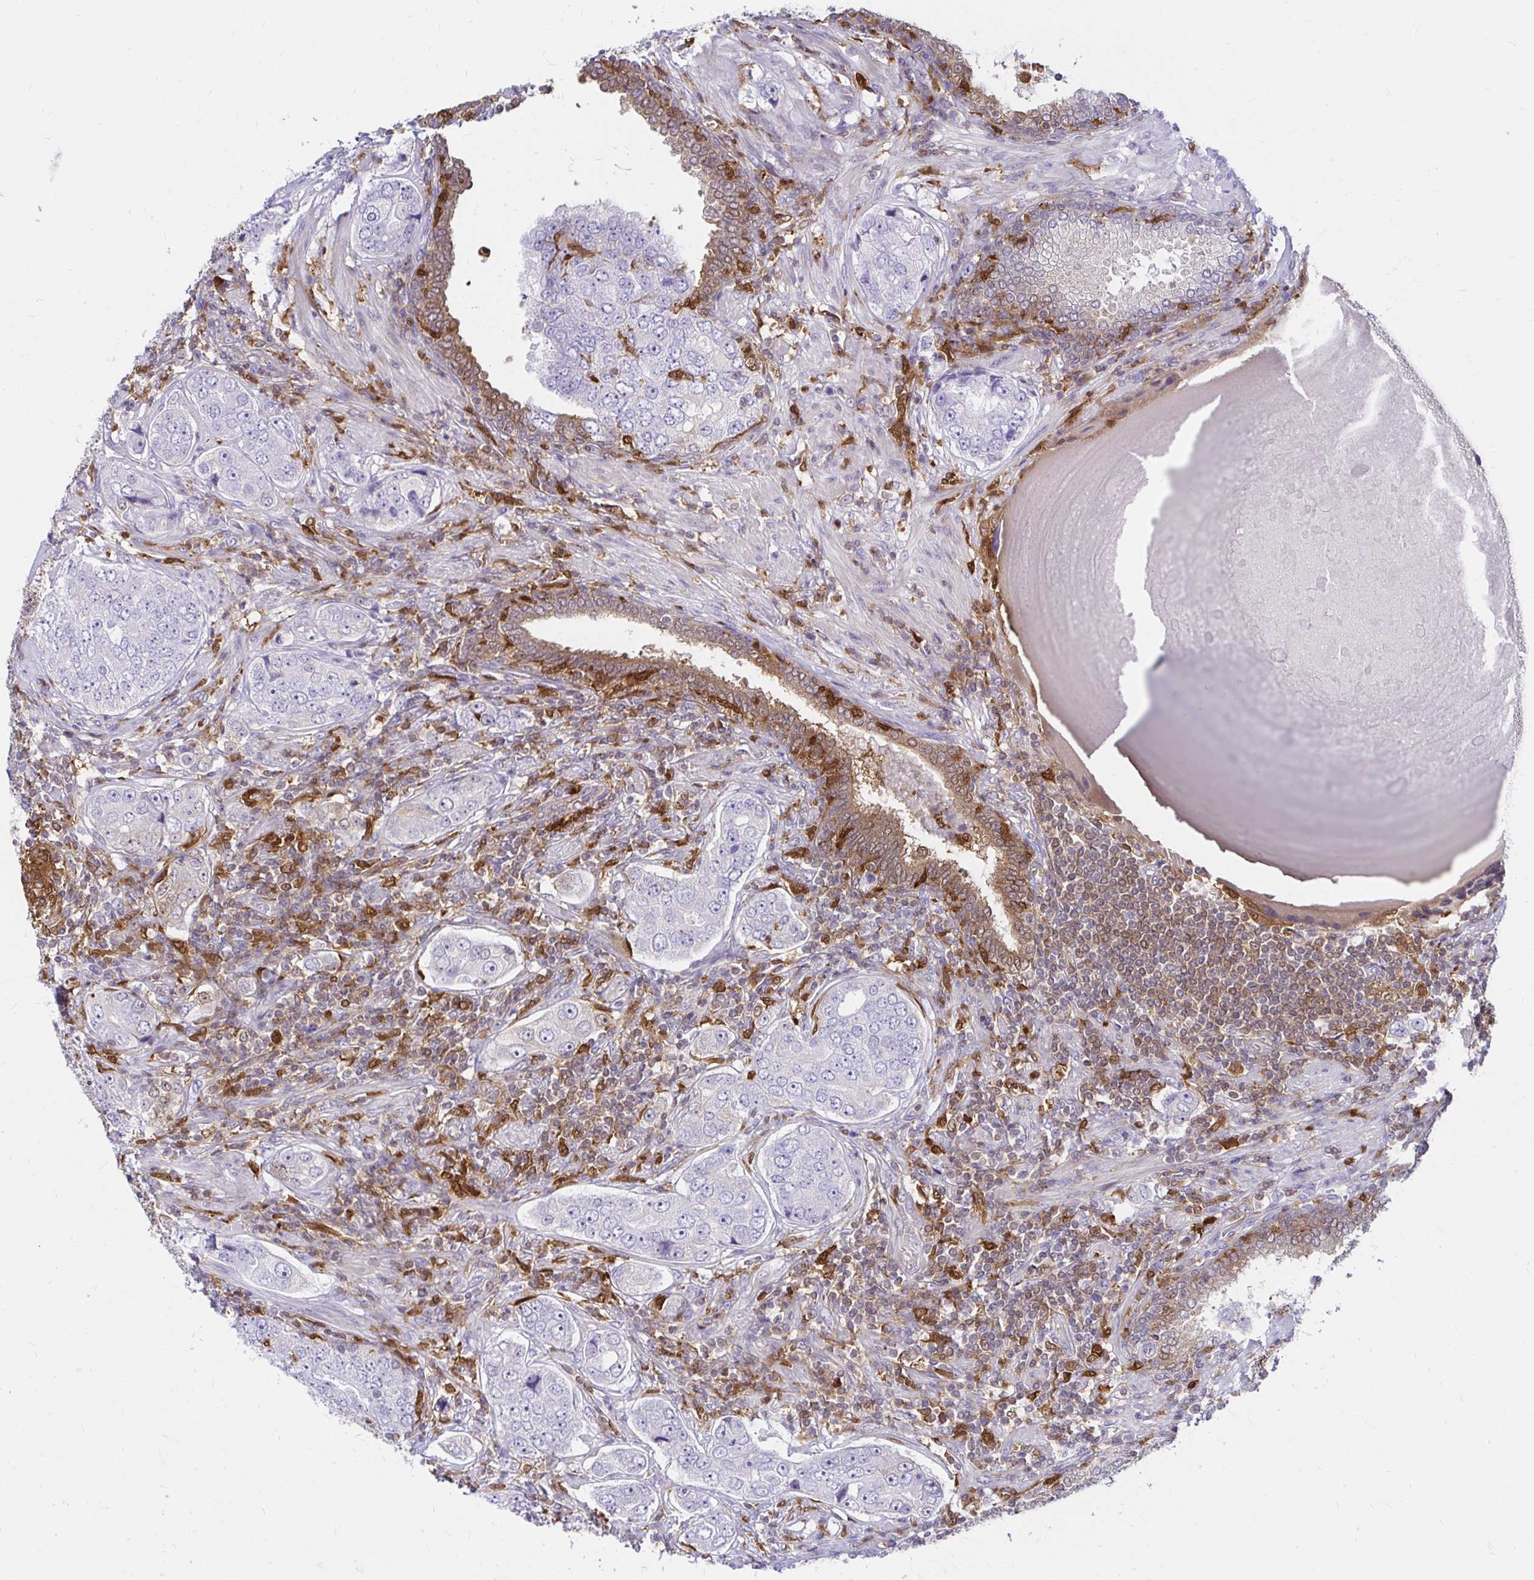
{"staining": {"intensity": "negative", "quantity": "none", "location": "none"}, "tissue": "prostate cancer", "cell_type": "Tumor cells", "image_type": "cancer", "snomed": [{"axis": "morphology", "description": "Adenocarcinoma, High grade"}, {"axis": "topography", "description": "Prostate"}], "caption": "Immunohistochemical staining of human prostate cancer shows no significant staining in tumor cells. (Immunohistochemistry (ihc), brightfield microscopy, high magnification).", "gene": "PYCARD", "patient": {"sex": "male", "age": 60}}